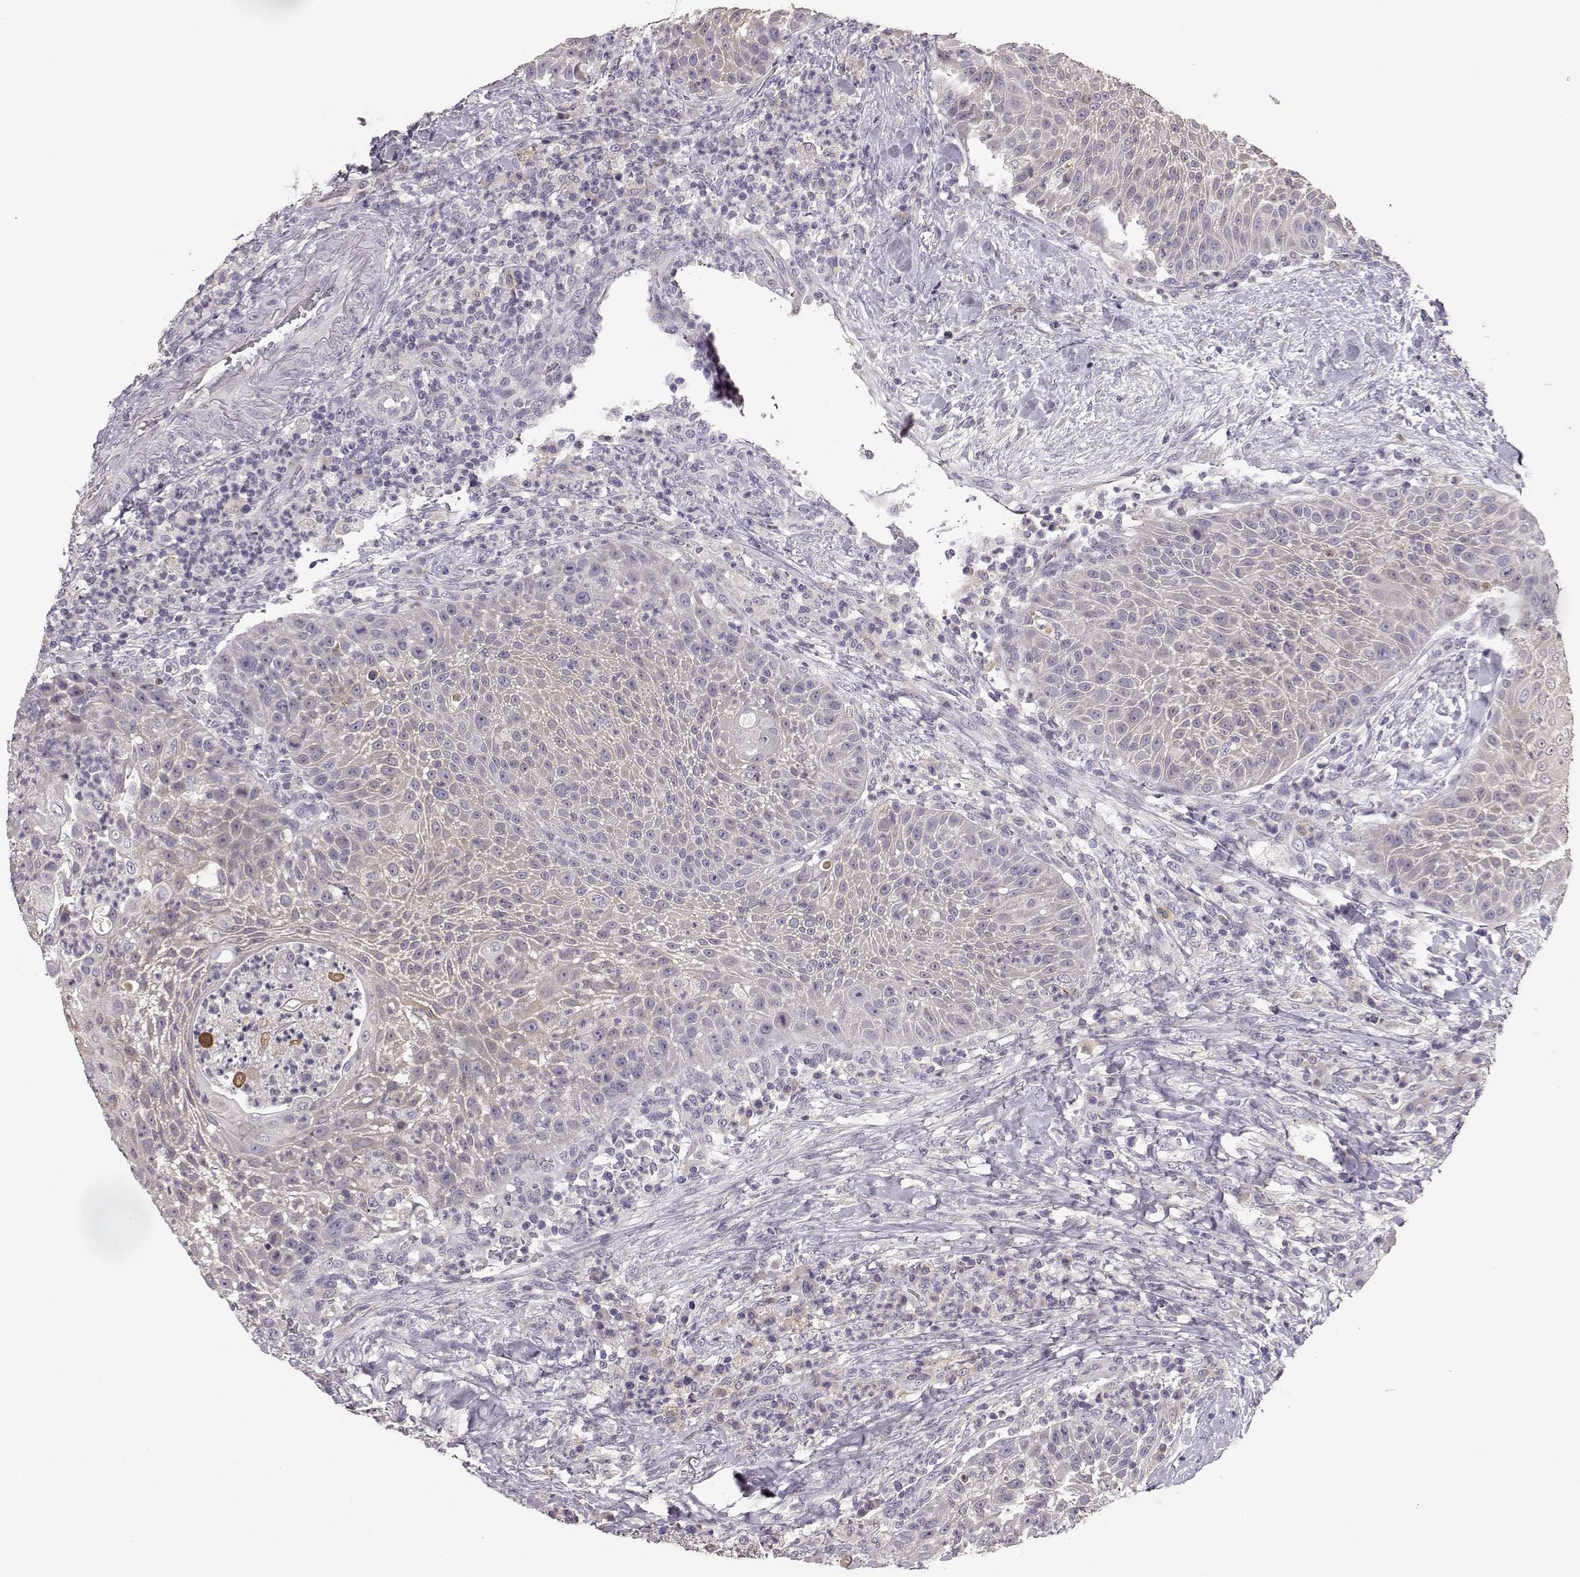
{"staining": {"intensity": "negative", "quantity": "none", "location": "none"}, "tissue": "head and neck cancer", "cell_type": "Tumor cells", "image_type": "cancer", "snomed": [{"axis": "morphology", "description": "Squamous cell carcinoma, NOS"}, {"axis": "topography", "description": "Head-Neck"}], "caption": "A photomicrograph of head and neck cancer (squamous cell carcinoma) stained for a protein shows no brown staining in tumor cells.", "gene": "GHR", "patient": {"sex": "male", "age": 69}}